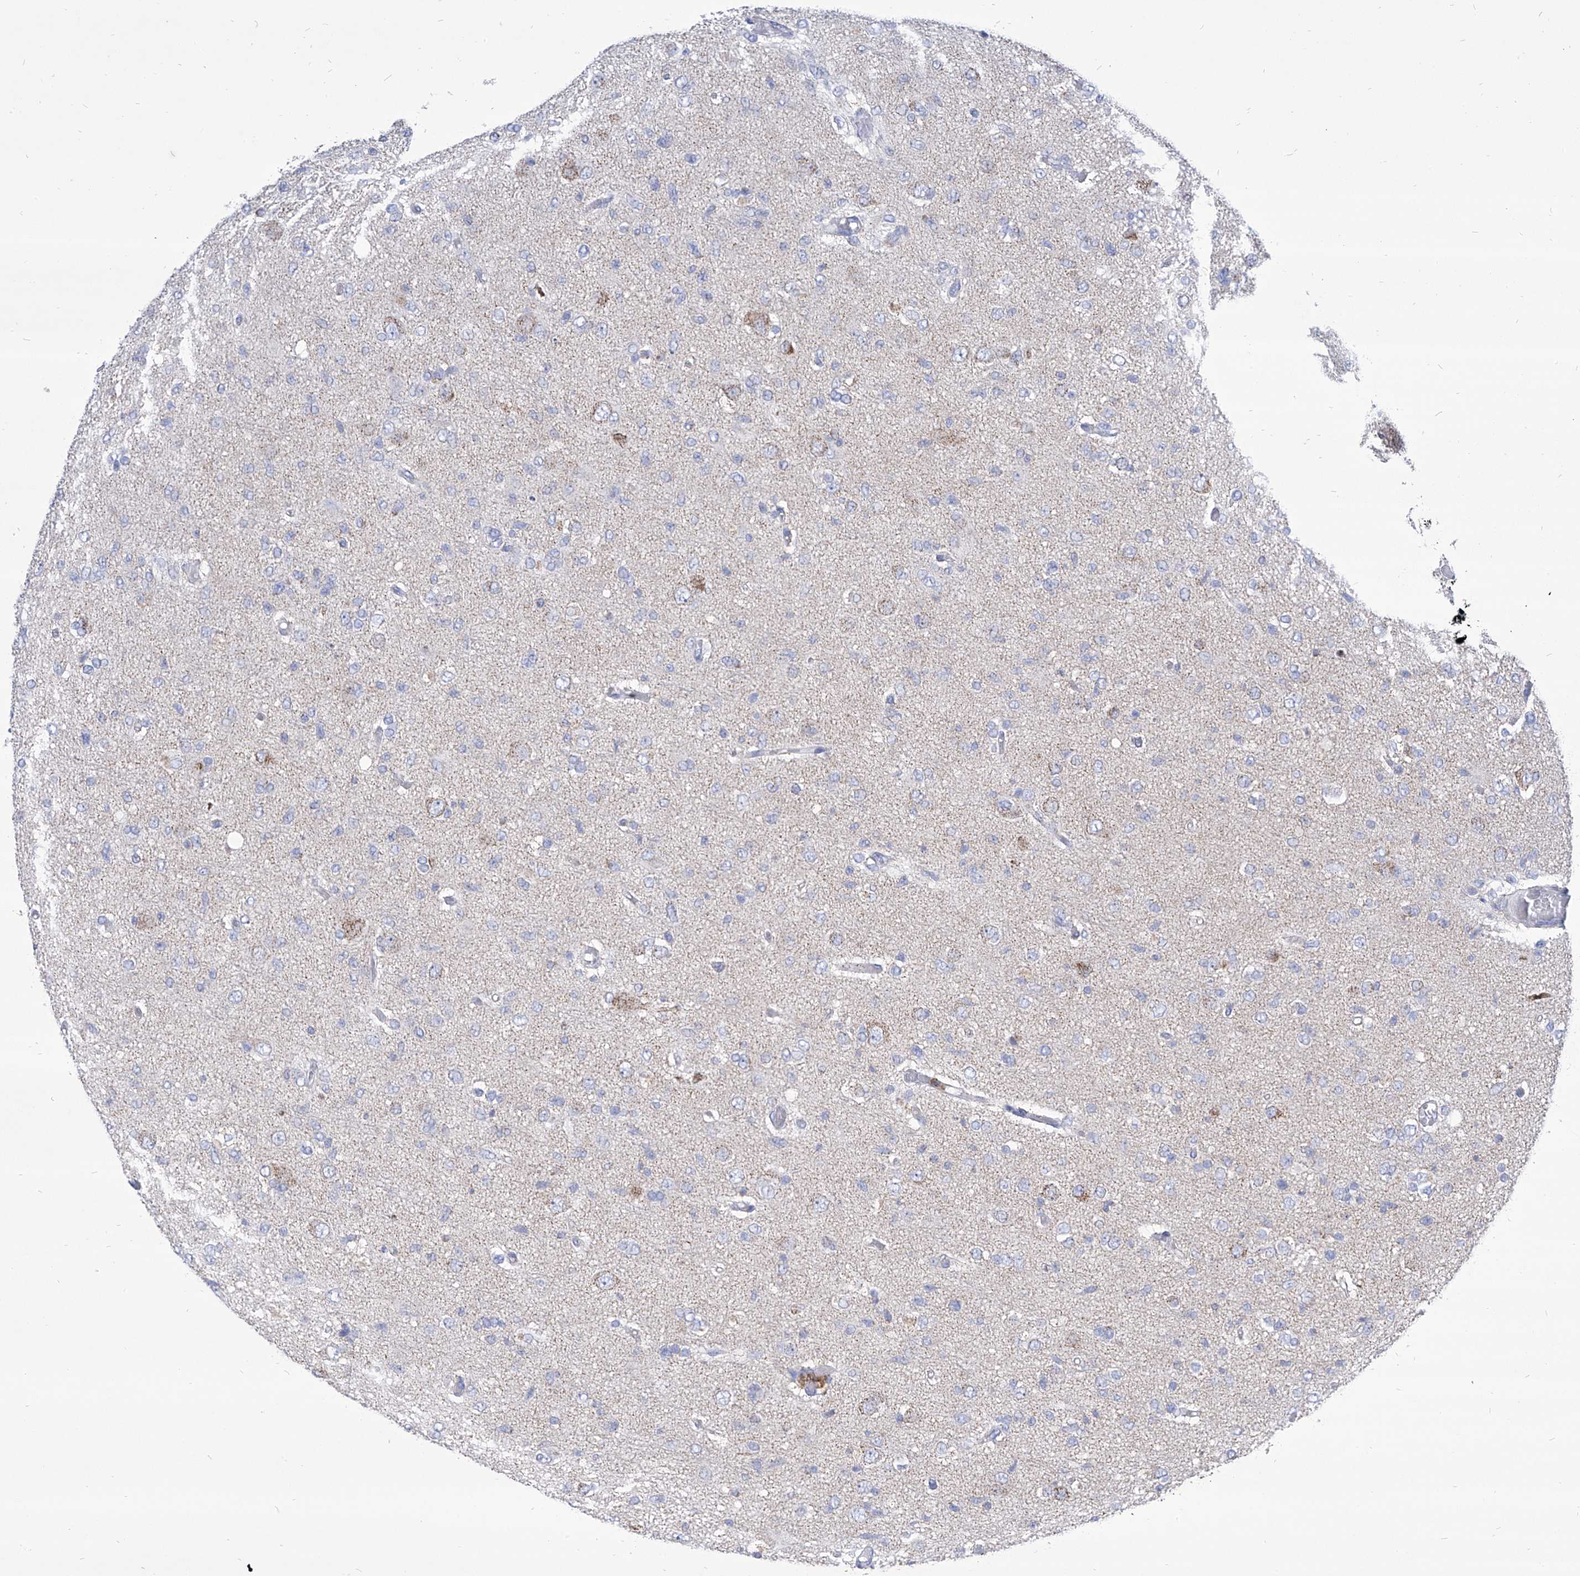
{"staining": {"intensity": "weak", "quantity": "<25%", "location": "cytoplasmic/membranous"}, "tissue": "glioma", "cell_type": "Tumor cells", "image_type": "cancer", "snomed": [{"axis": "morphology", "description": "Glioma, malignant, High grade"}, {"axis": "topography", "description": "Brain"}], "caption": "Immunohistochemistry (IHC) histopathology image of neoplastic tissue: glioma stained with DAB reveals no significant protein staining in tumor cells.", "gene": "COQ3", "patient": {"sex": "female", "age": 59}}